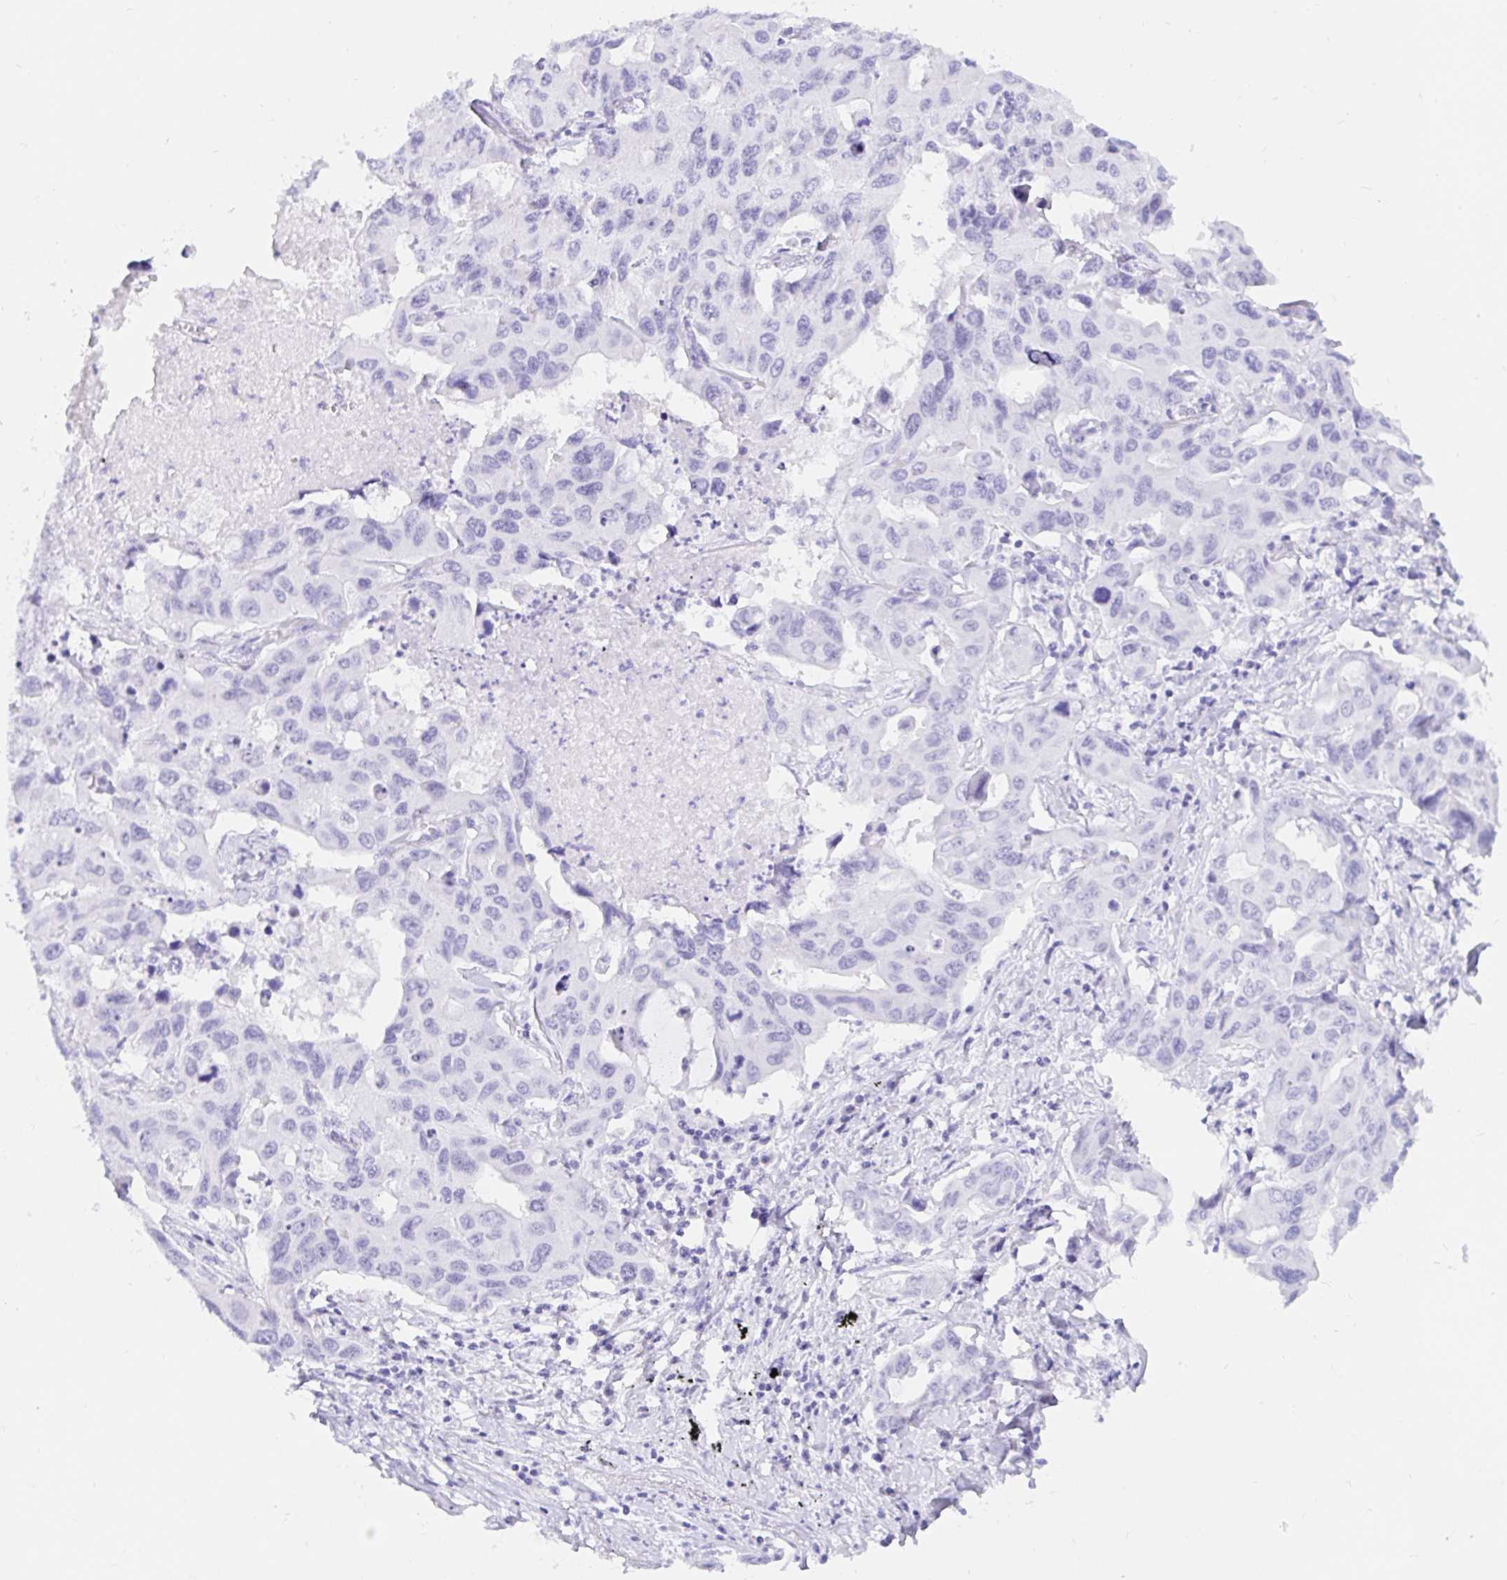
{"staining": {"intensity": "negative", "quantity": "none", "location": "none"}, "tissue": "lung cancer", "cell_type": "Tumor cells", "image_type": "cancer", "snomed": [{"axis": "morphology", "description": "Adenocarcinoma, NOS"}, {"axis": "topography", "description": "Lung"}], "caption": "Tumor cells are negative for protein expression in human lung adenocarcinoma.", "gene": "OR6T1", "patient": {"sex": "male", "age": 64}}